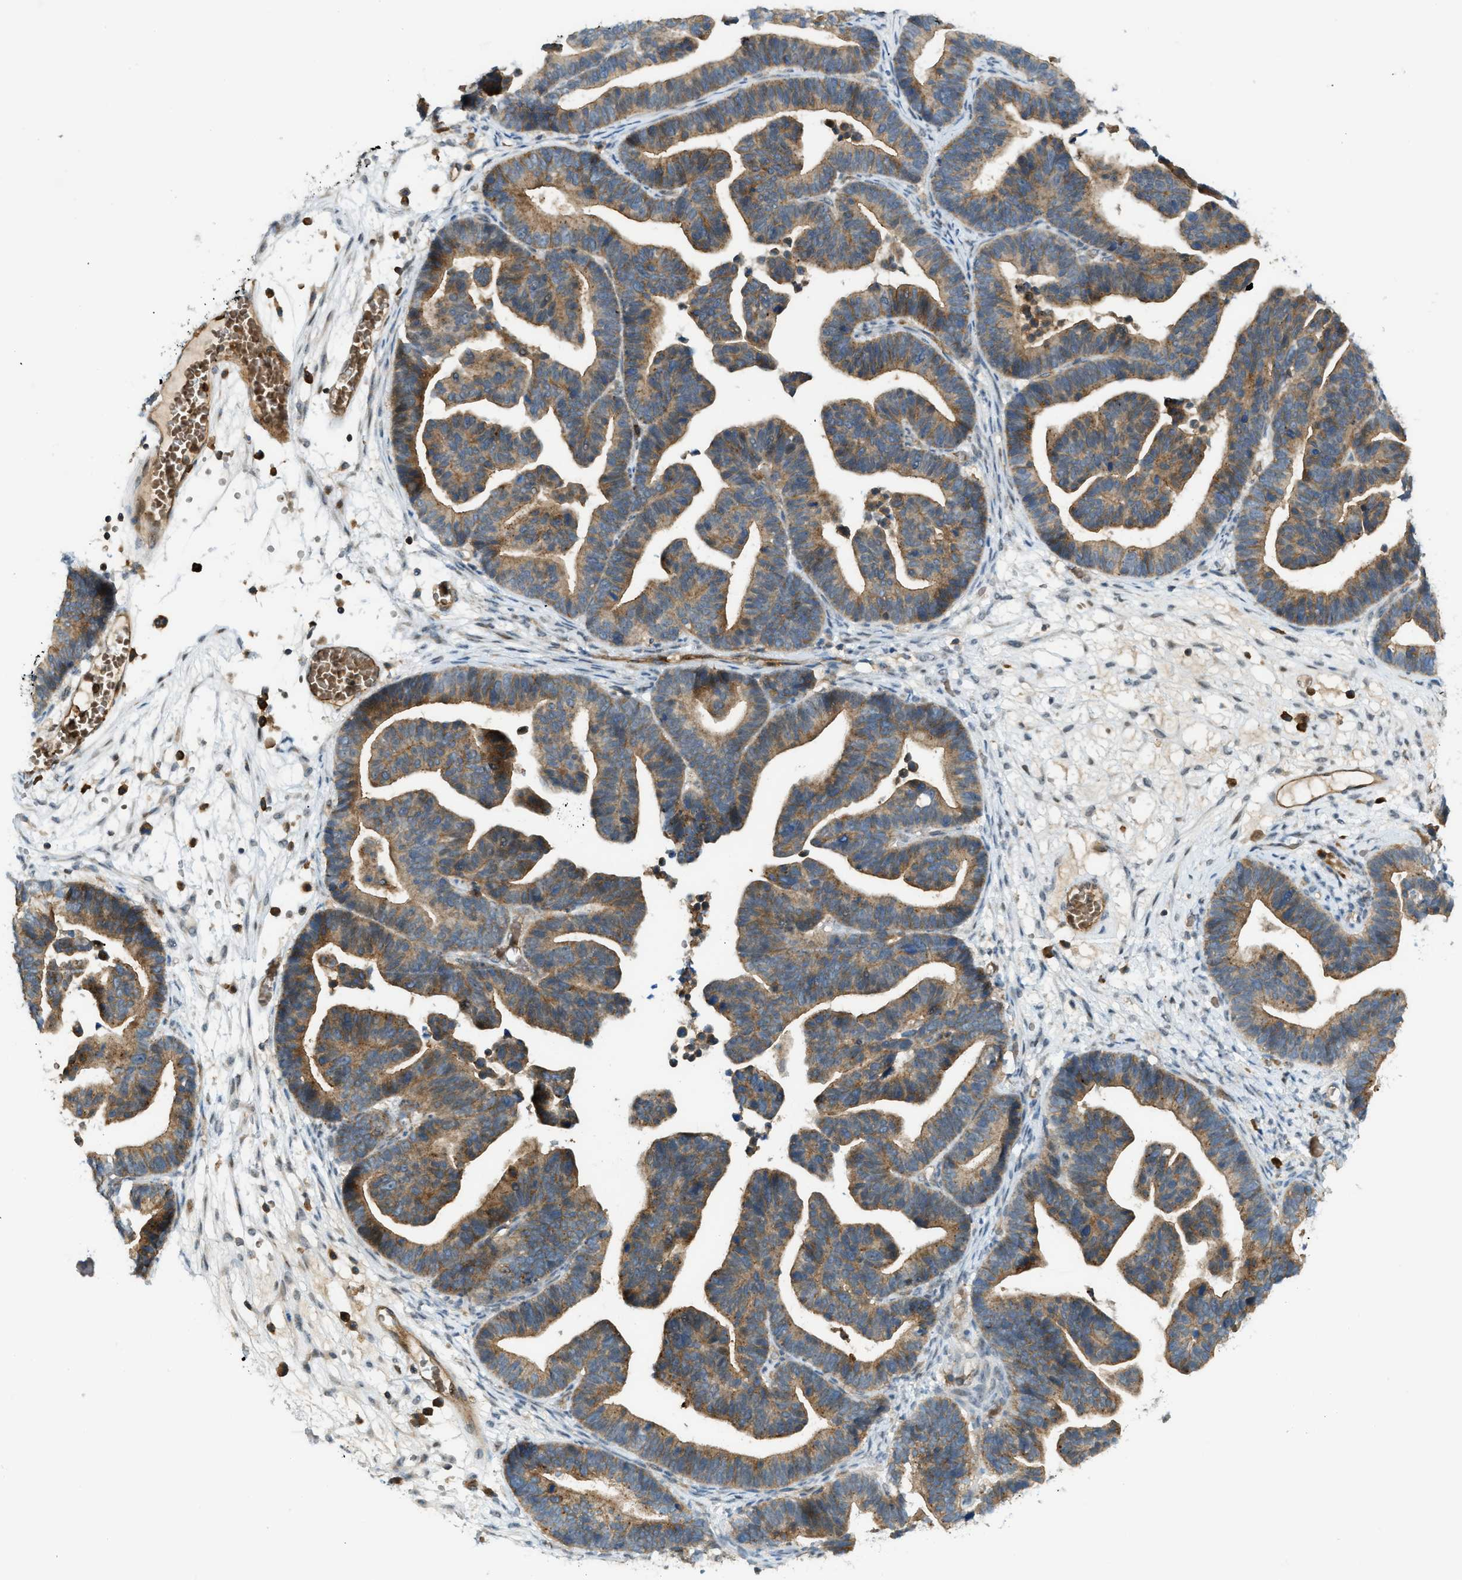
{"staining": {"intensity": "moderate", "quantity": ">75%", "location": "cytoplasmic/membranous"}, "tissue": "ovarian cancer", "cell_type": "Tumor cells", "image_type": "cancer", "snomed": [{"axis": "morphology", "description": "Cystadenocarcinoma, serous, NOS"}, {"axis": "topography", "description": "Ovary"}], "caption": "Serous cystadenocarcinoma (ovarian) tissue demonstrates moderate cytoplasmic/membranous staining in about >75% of tumor cells", "gene": "GRK6", "patient": {"sex": "female", "age": 56}}